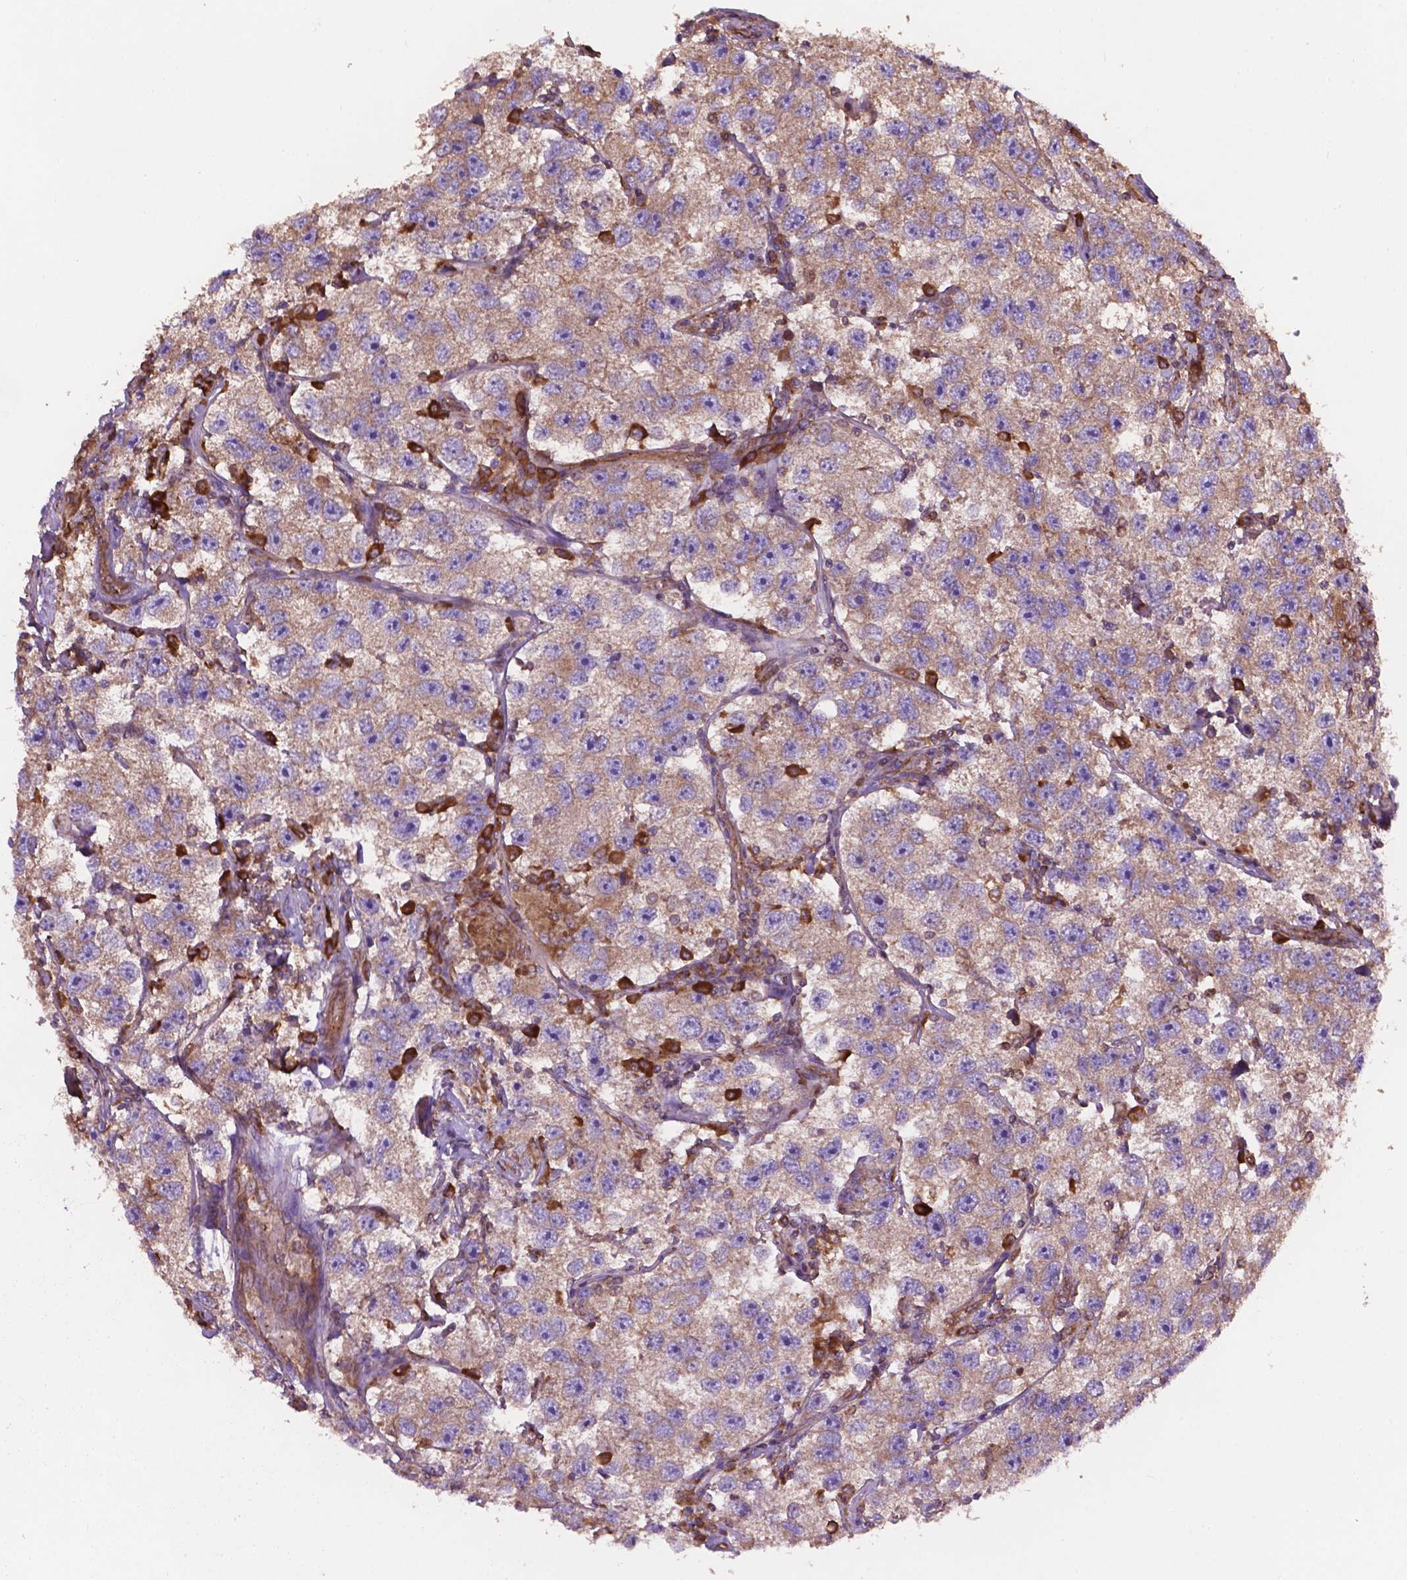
{"staining": {"intensity": "weak", "quantity": ">75%", "location": "cytoplasmic/membranous"}, "tissue": "testis cancer", "cell_type": "Tumor cells", "image_type": "cancer", "snomed": [{"axis": "morphology", "description": "Seminoma, NOS"}, {"axis": "topography", "description": "Testis"}], "caption": "Immunohistochemical staining of testis cancer displays low levels of weak cytoplasmic/membranous protein expression in about >75% of tumor cells.", "gene": "CCDC71L", "patient": {"sex": "male", "age": 26}}